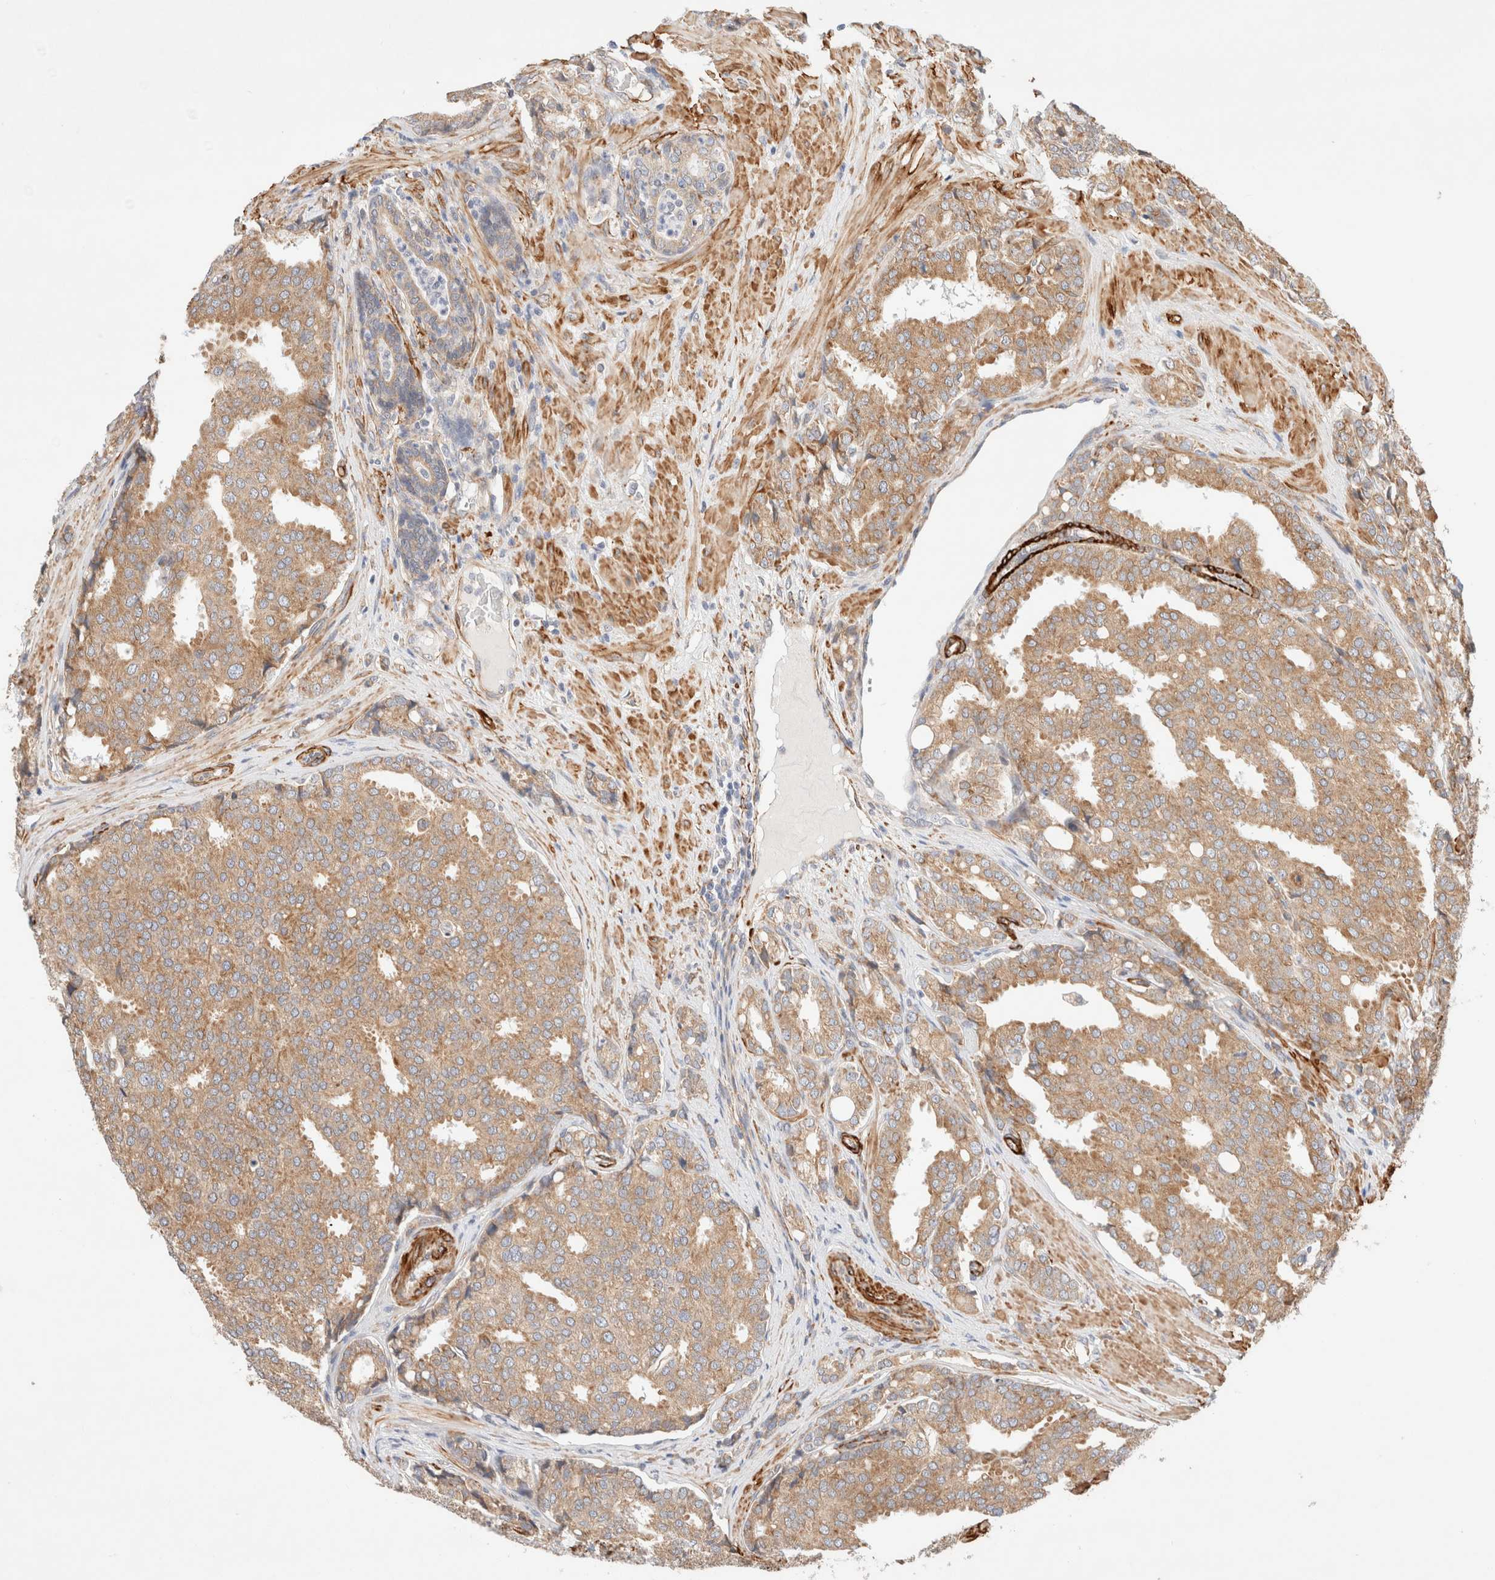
{"staining": {"intensity": "moderate", "quantity": ">75%", "location": "cytoplasmic/membranous"}, "tissue": "prostate cancer", "cell_type": "Tumor cells", "image_type": "cancer", "snomed": [{"axis": "morphology", "description": "Adenocarcinoma, High grade"}, {"axis": "topography", "description": "Prostate"}], "caption": "Immunohistochemical staining of high-grade adenocarcinoma (prostate) reveals medium levels of moderate cytoplasmic/membranous expression in approximately >75% of tumor cells.", "gene": "RRP15", "patient": {"sex": "male", "age": 50}}